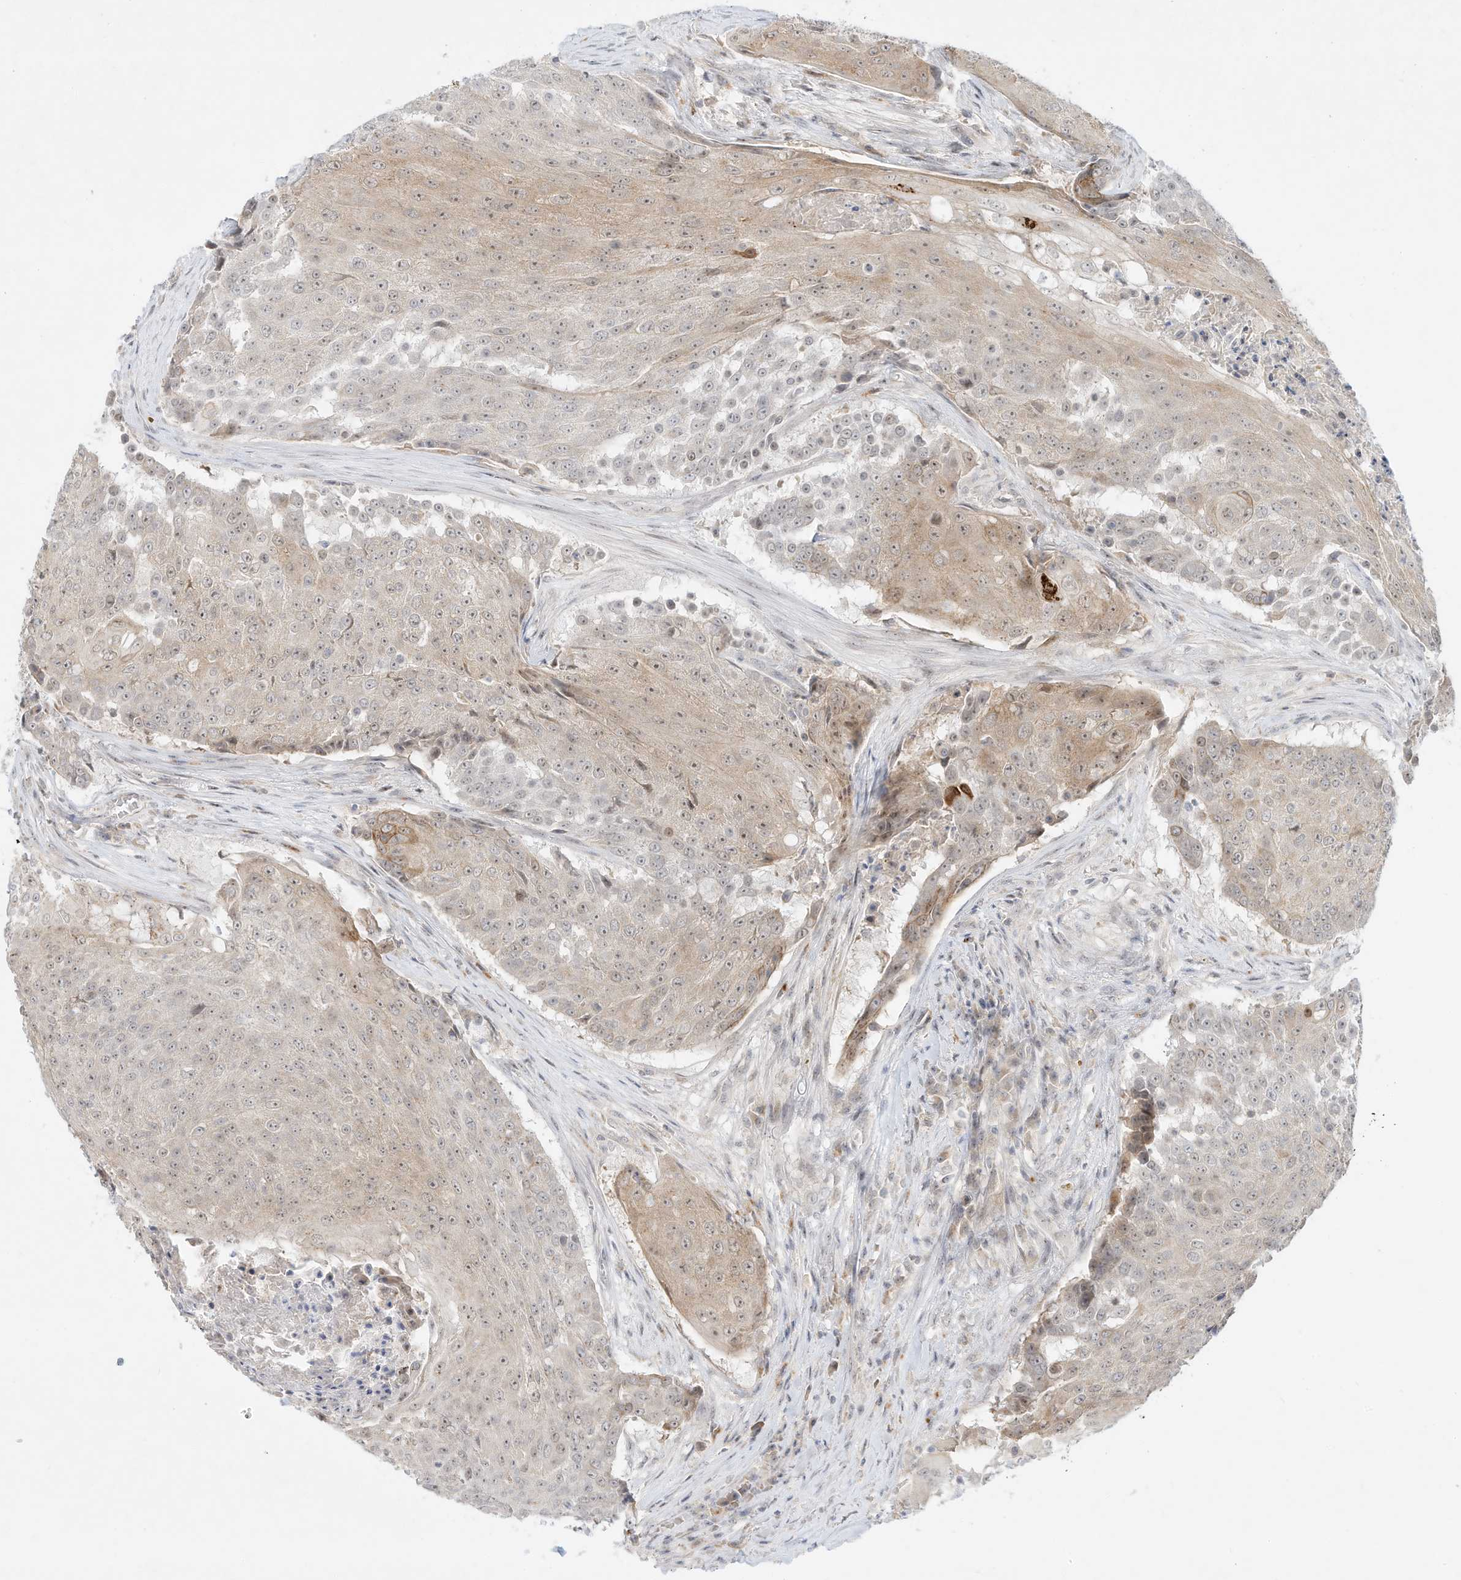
{"staining": {"intensity": "weak", "quantity": "25%-75%", "location": "cytoplasmic/membranous"}, "tissue": "urothelial cancer", "cell_type": "Tumor cells", "image_type": "cancer", "snomed": [{"axis": "morphology", "description": "Urothelial carcinoma, High grade"}, {"axis": "topography", "description": "Urinary bladder"}], "caption": "Human urothelial cancer stained for a protein (brown) shows weak cytoplasmic/membranous positive expression in approximately 25%-75% of tumor cells.", "gene": "PAK6", "patient": {"sex": "female", "age": 63}}